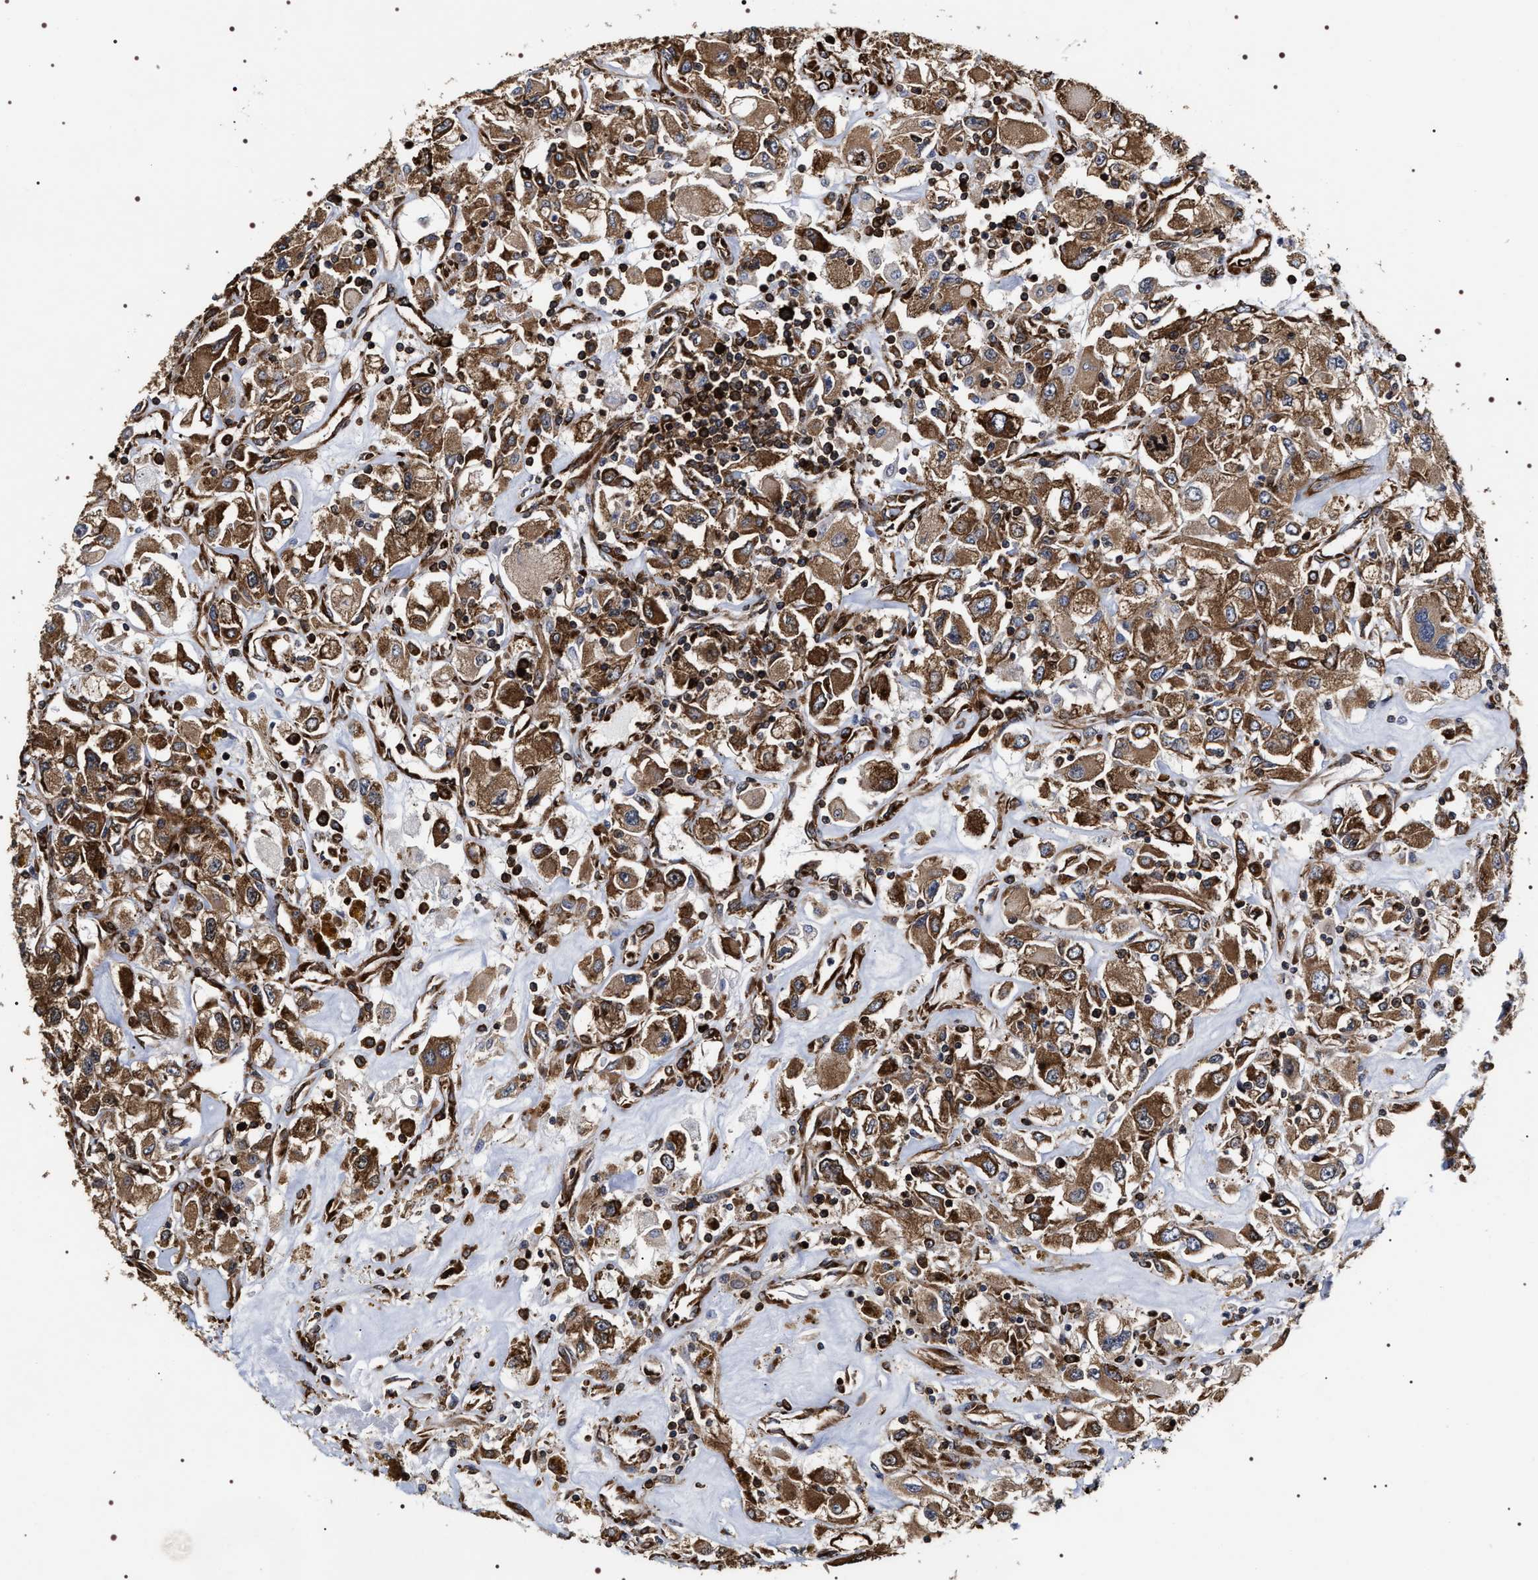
{"staining": {"intensity": "strong", "quantity": ">75%", "location": "cytoplasmic/membranous"}, "tissue": "renal cancer", "cell_type": "Tumor cells", "image_type": "cancer", "snomed": [{"axis": "morphology", "description": "Adenocarcinoma, NOS"}, {"axis": "topography", "description": "Kidney"}], "caption": "Adenocarcinoma (renal) tissue exhibits strong cytoplasmic/membranous positivity in about >75% of tumor cells", "gene": "SERBP1", "patient": {"sex": "female", "age": 52}}